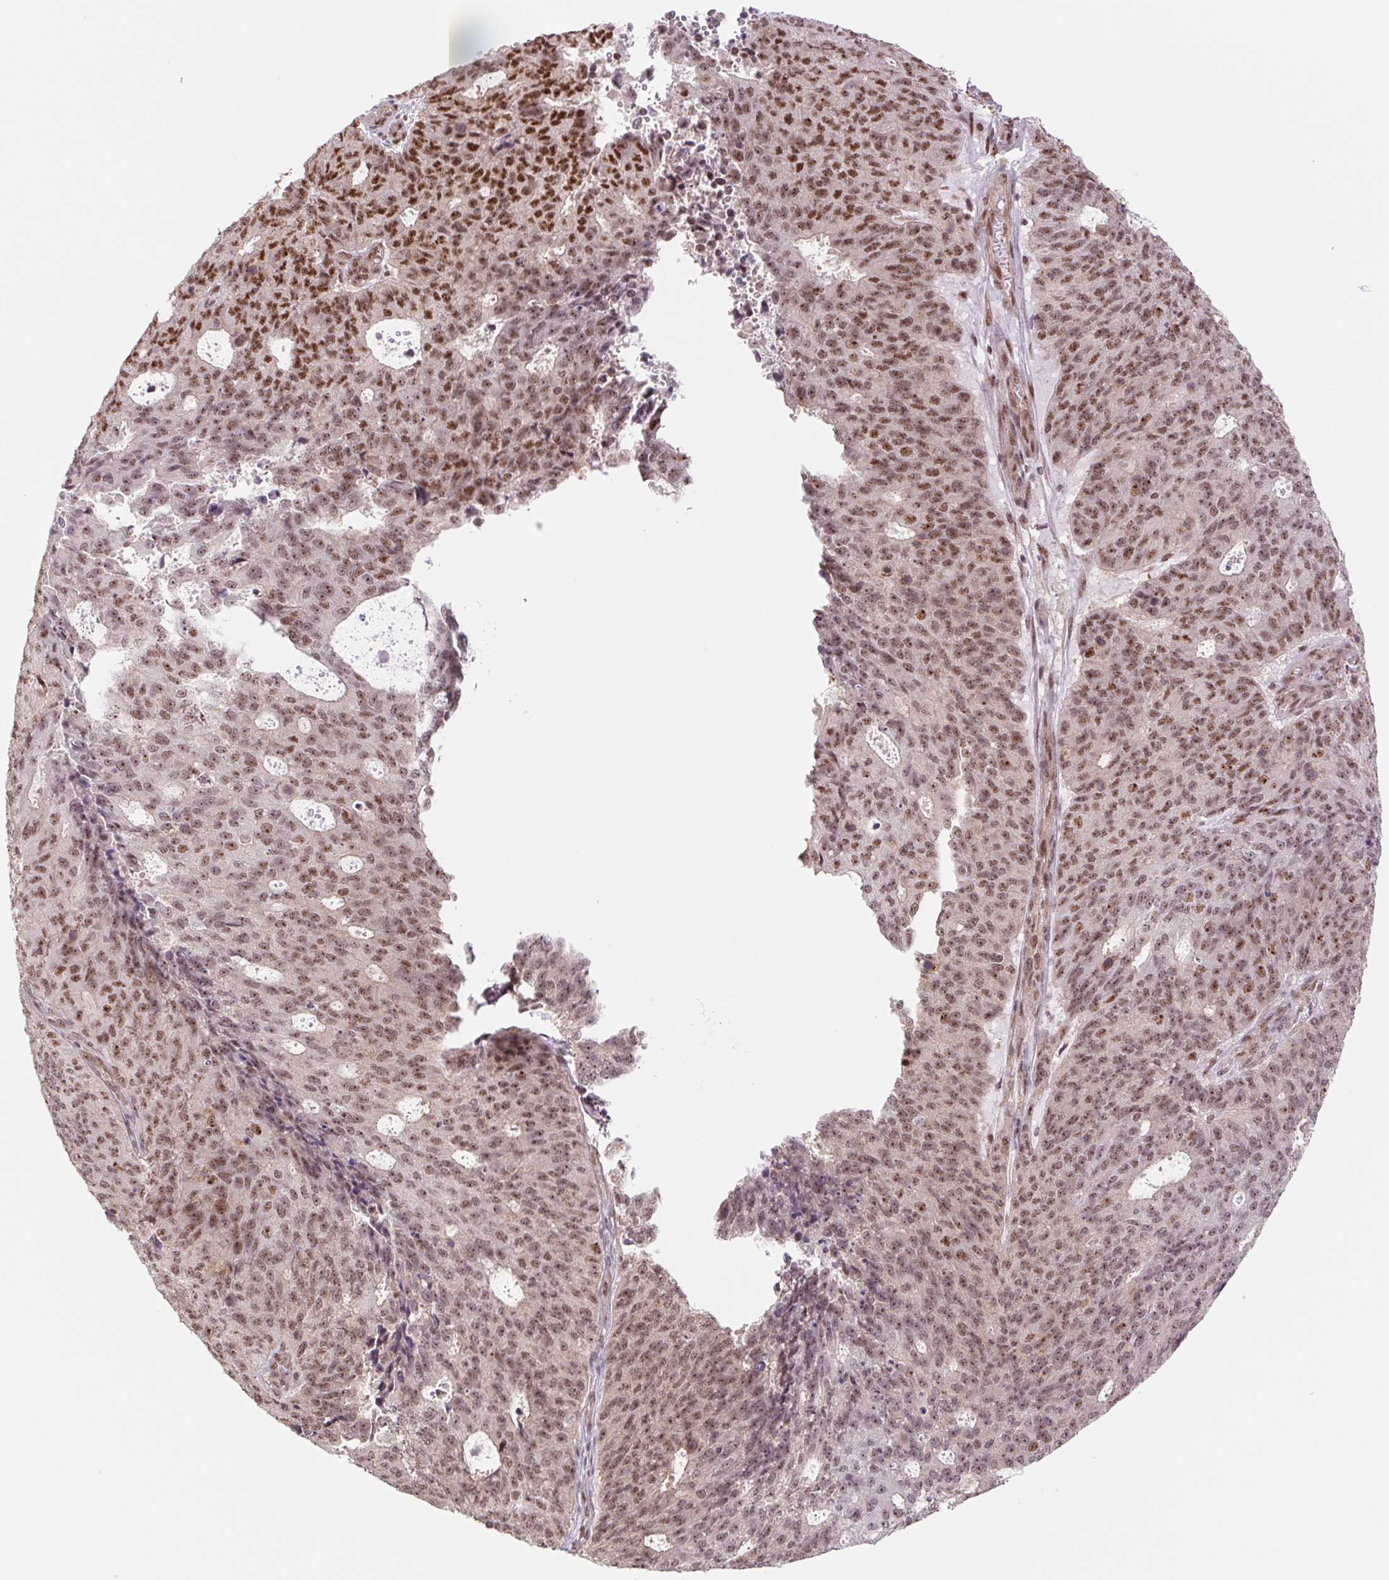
{"staining": {"intensity": "moderate", "quantity": ">75%", "location": "nuclear"}, "tissue": "endometrial cancer", "cell_type": "Tumor cells", "image_type": "cancer", "snomed": [{"axis": "morphology", "description": "Adenocarcinoma, NOS"}, {"axis": "topography", "description": "Endometrium"}], "caption": "The image exhibits staining of endometrial cancer (adenocarcinoma), revealing moderate nuclear protein staining (brown color) within tumor cells.", "gene": "CWC25", "patient": {"sex": "female", "age": 82}}